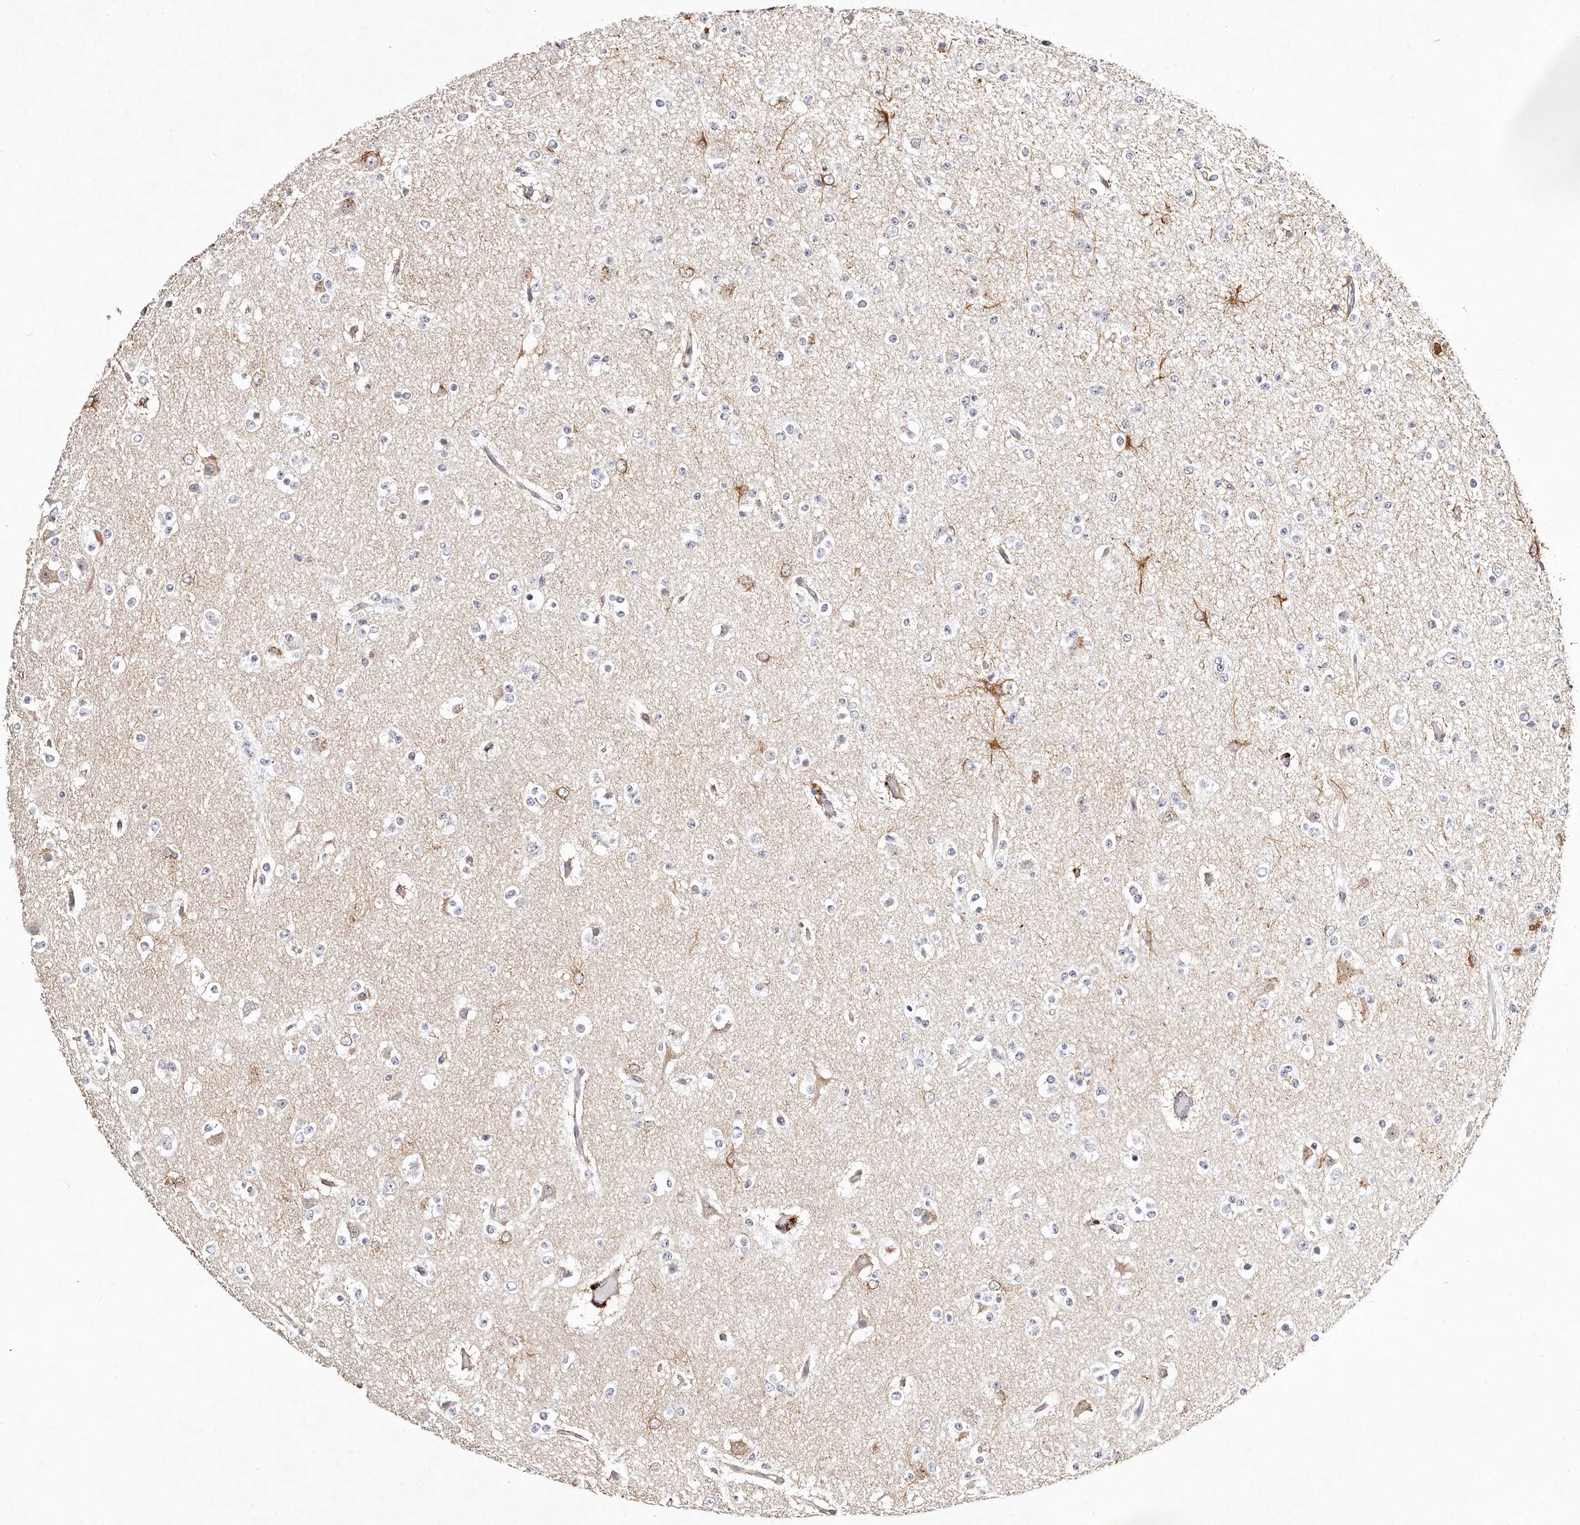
{"staining": {"intensity": "negative", "quantity": "none", "location": "none"}, "tissue": "glioma", "cell_type": "Tumor cells", "image_type": "cancer", "snomed": [{"axis": "morphology", "description": "Glioma, malignant, Low grade"}, {"axis": "topography", "description": "Brain"}], "caption": "Tumor cells show no significant expression in glioma. (DAB immunohistochemistry (IHC), high magnification).", "gene": "MRPS33", "patient": {"sex": "female", "age": 22}}